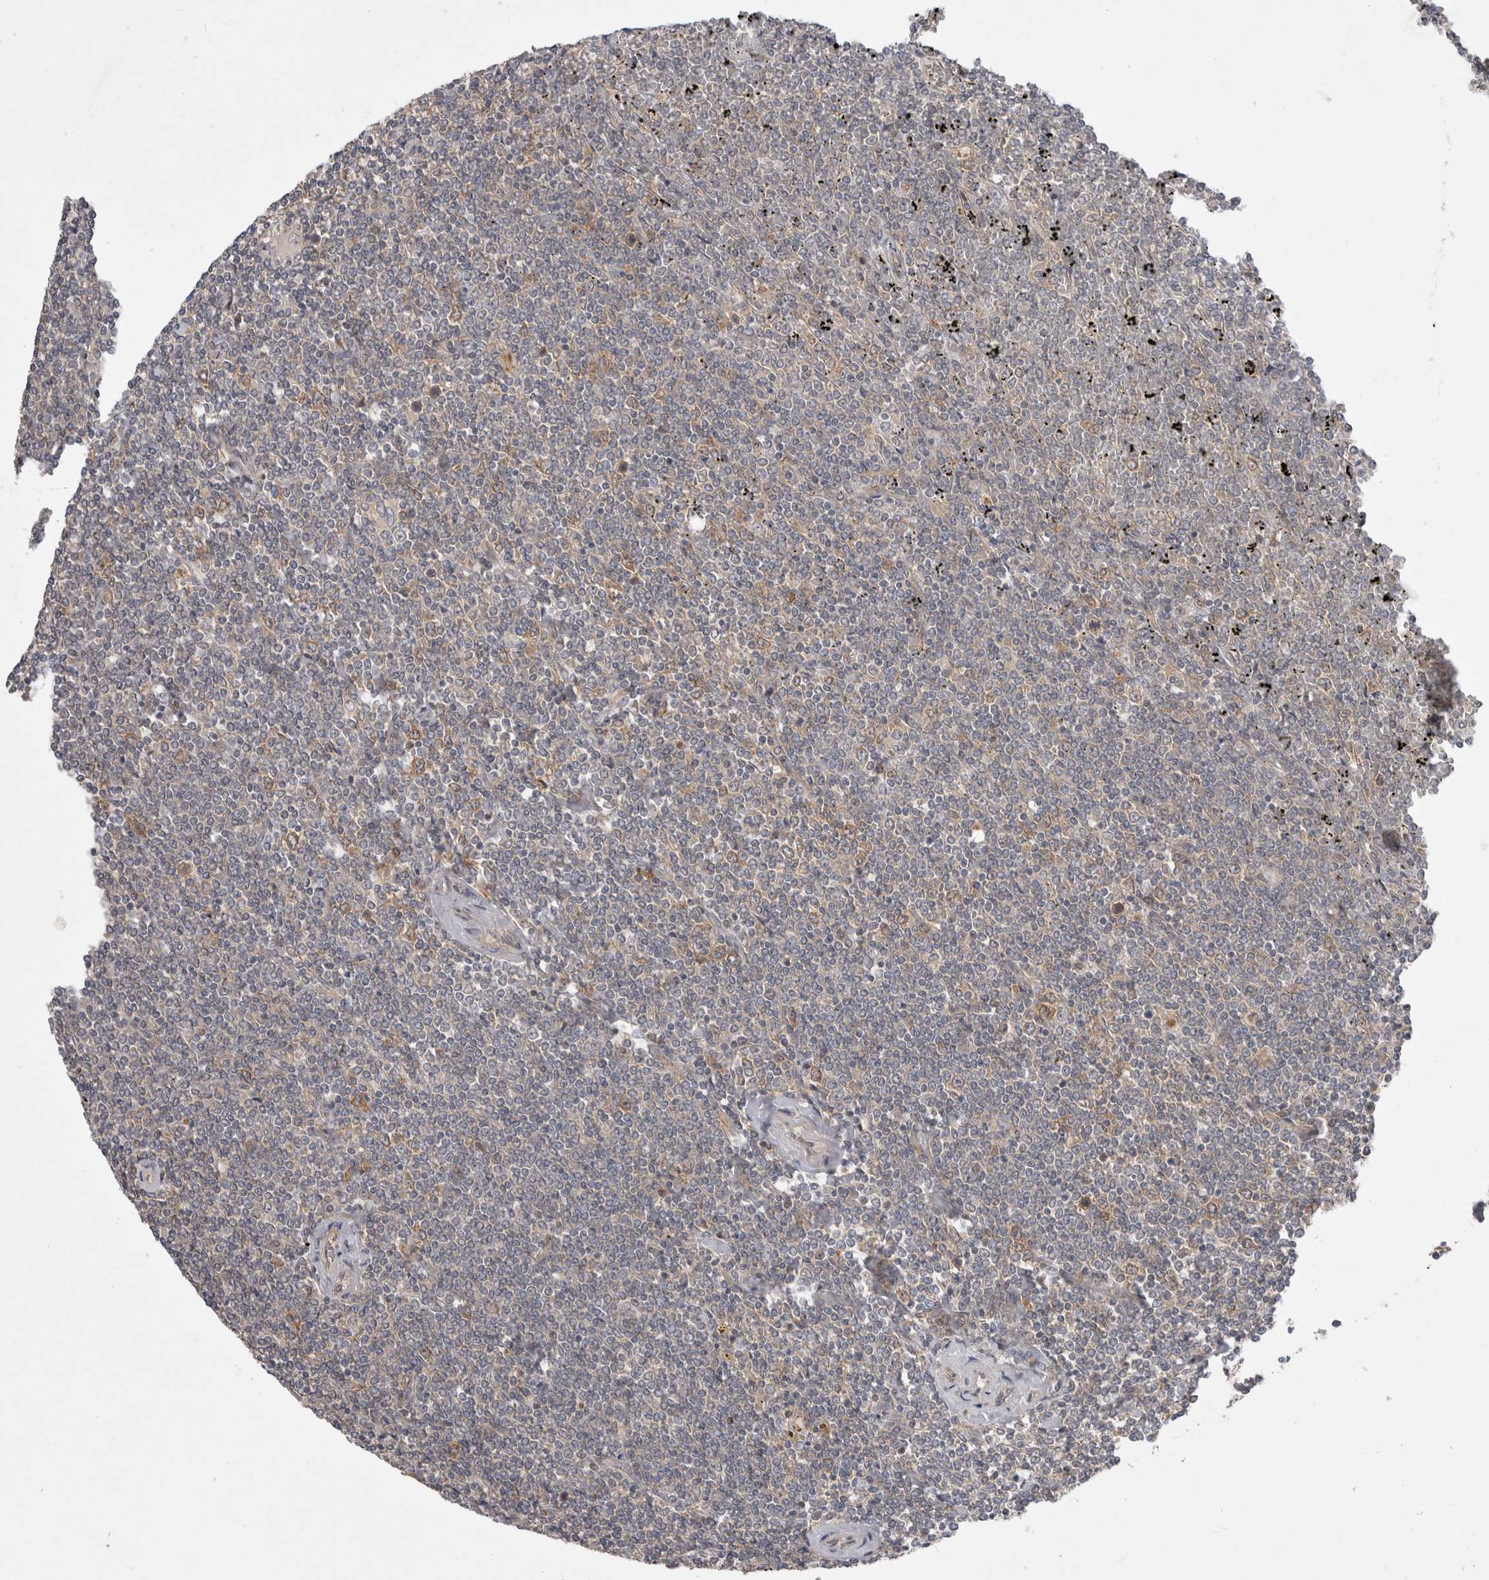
{"staining": {"intensity": "weak", "quantity": "<25%", "location": "cytoplasmic/membranous"}, "tissue": "lymphoma", "cell_type": "Tumor cells", "image_type": "cancer", "snomed": [{"axis": "morphology", "description": "Malignant lymphoma, non-Hodgkin's type, Low grade"}, {"axis": "topography", "description": "Spleen"}], "caption": "Immunohistochemistry (IHC) of lymphoma demonstrates no expression in tumor cells. (DAB IHC visualized using brightfield microscopy, high magnification).", "gene": "CERS3", "patient": {"sex": "female", "age": 19}}